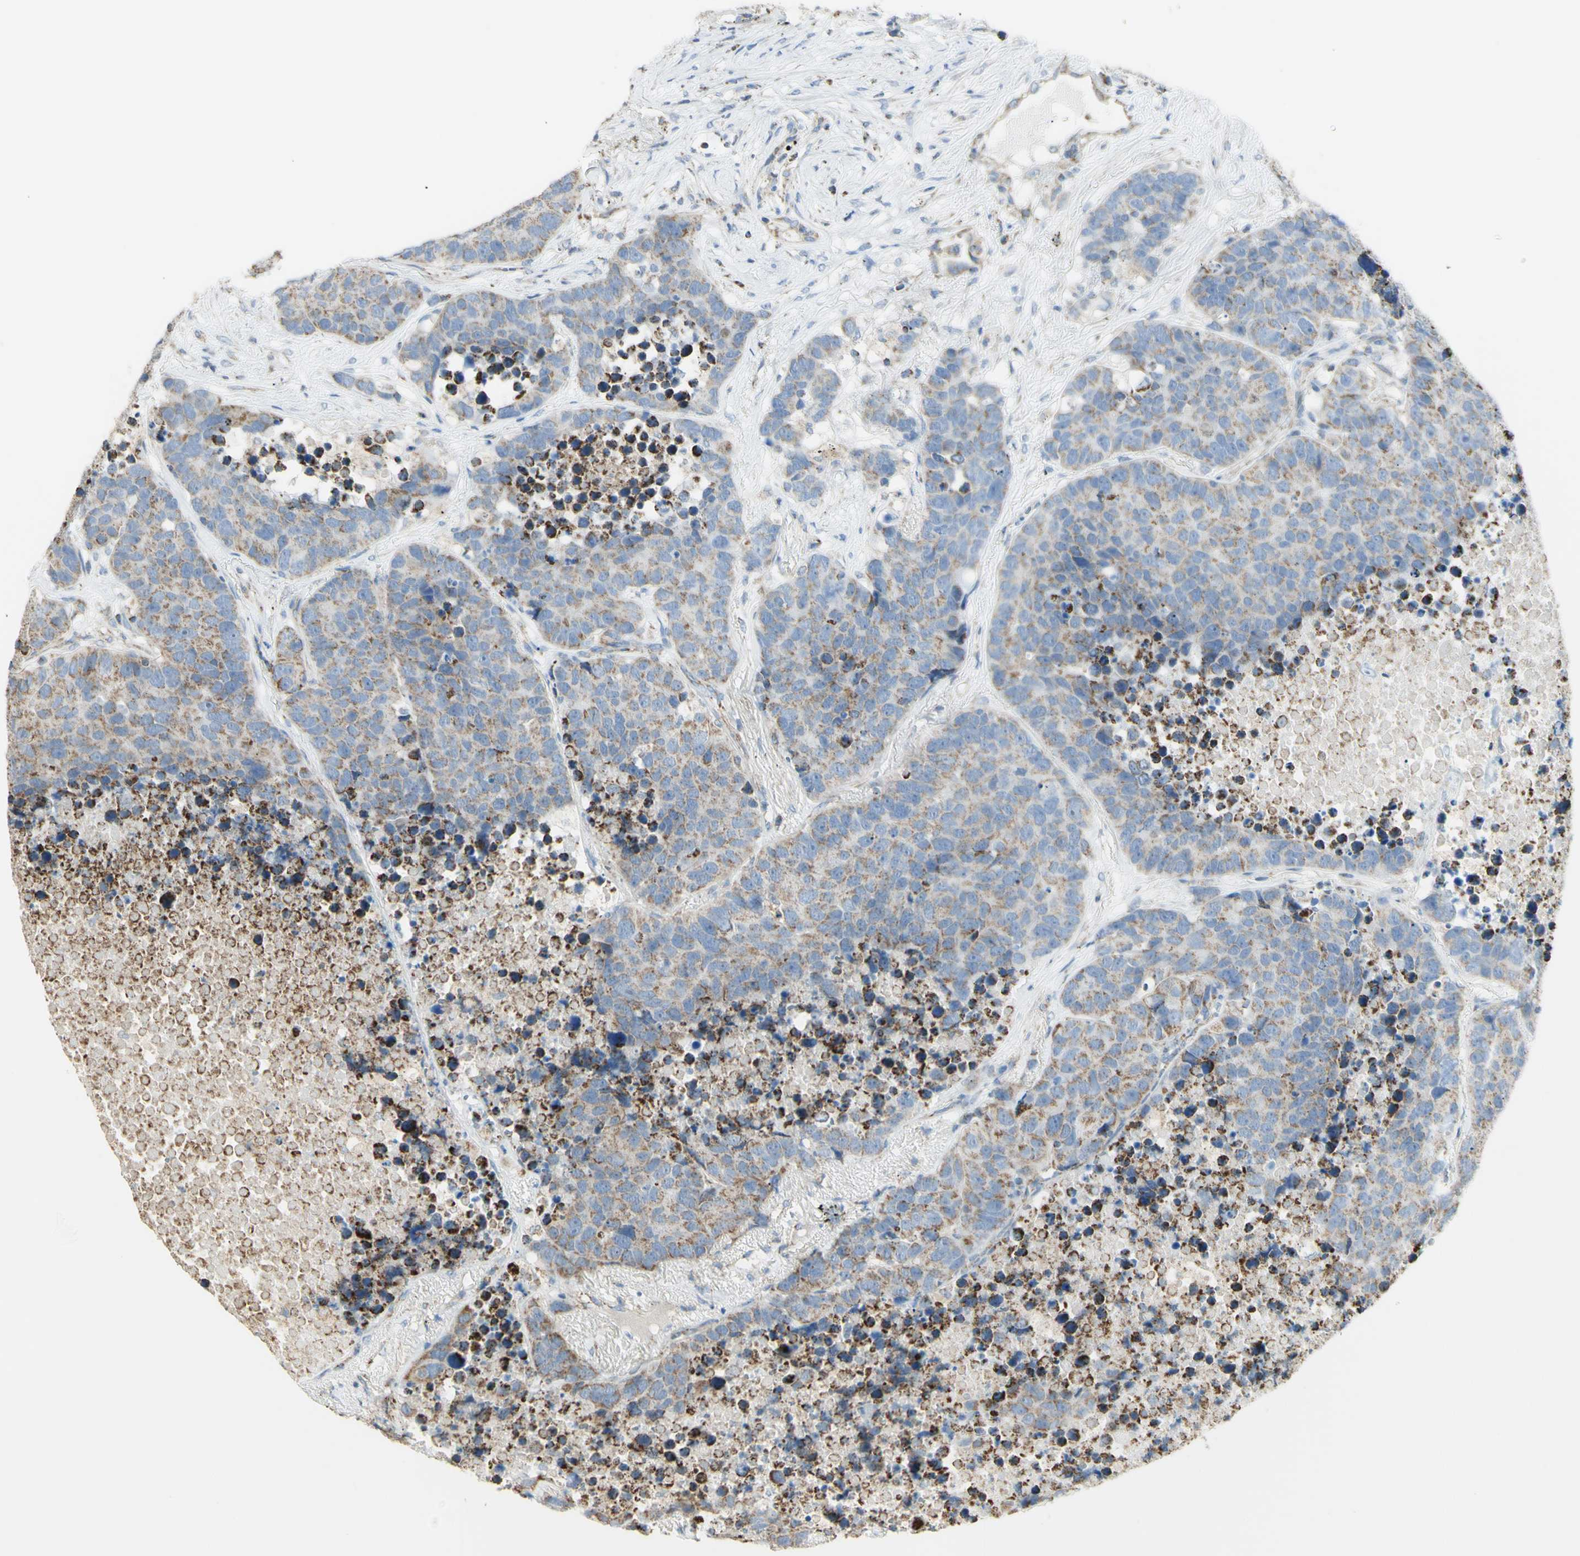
{"staining": {"intensity": "weak", "quantity": "25%-75%", "location": "cytoplasmic/membranous"}, "tissue": "carcinoid", "cell_type": "Tumor cells", "image_type": "cancer", "snomed": [{"axis": "morphology", "description": "Carcinoid, malignant, NOS"}, {"axis": "topography", "description": "Lung"}], "caption": "An image of human carcinoid stained for a protein shows weak cytoplasmic/membranous brown staining in tumor cells.", "gene": "LETM1", "patient": {"sex": "male", "age": 60}}